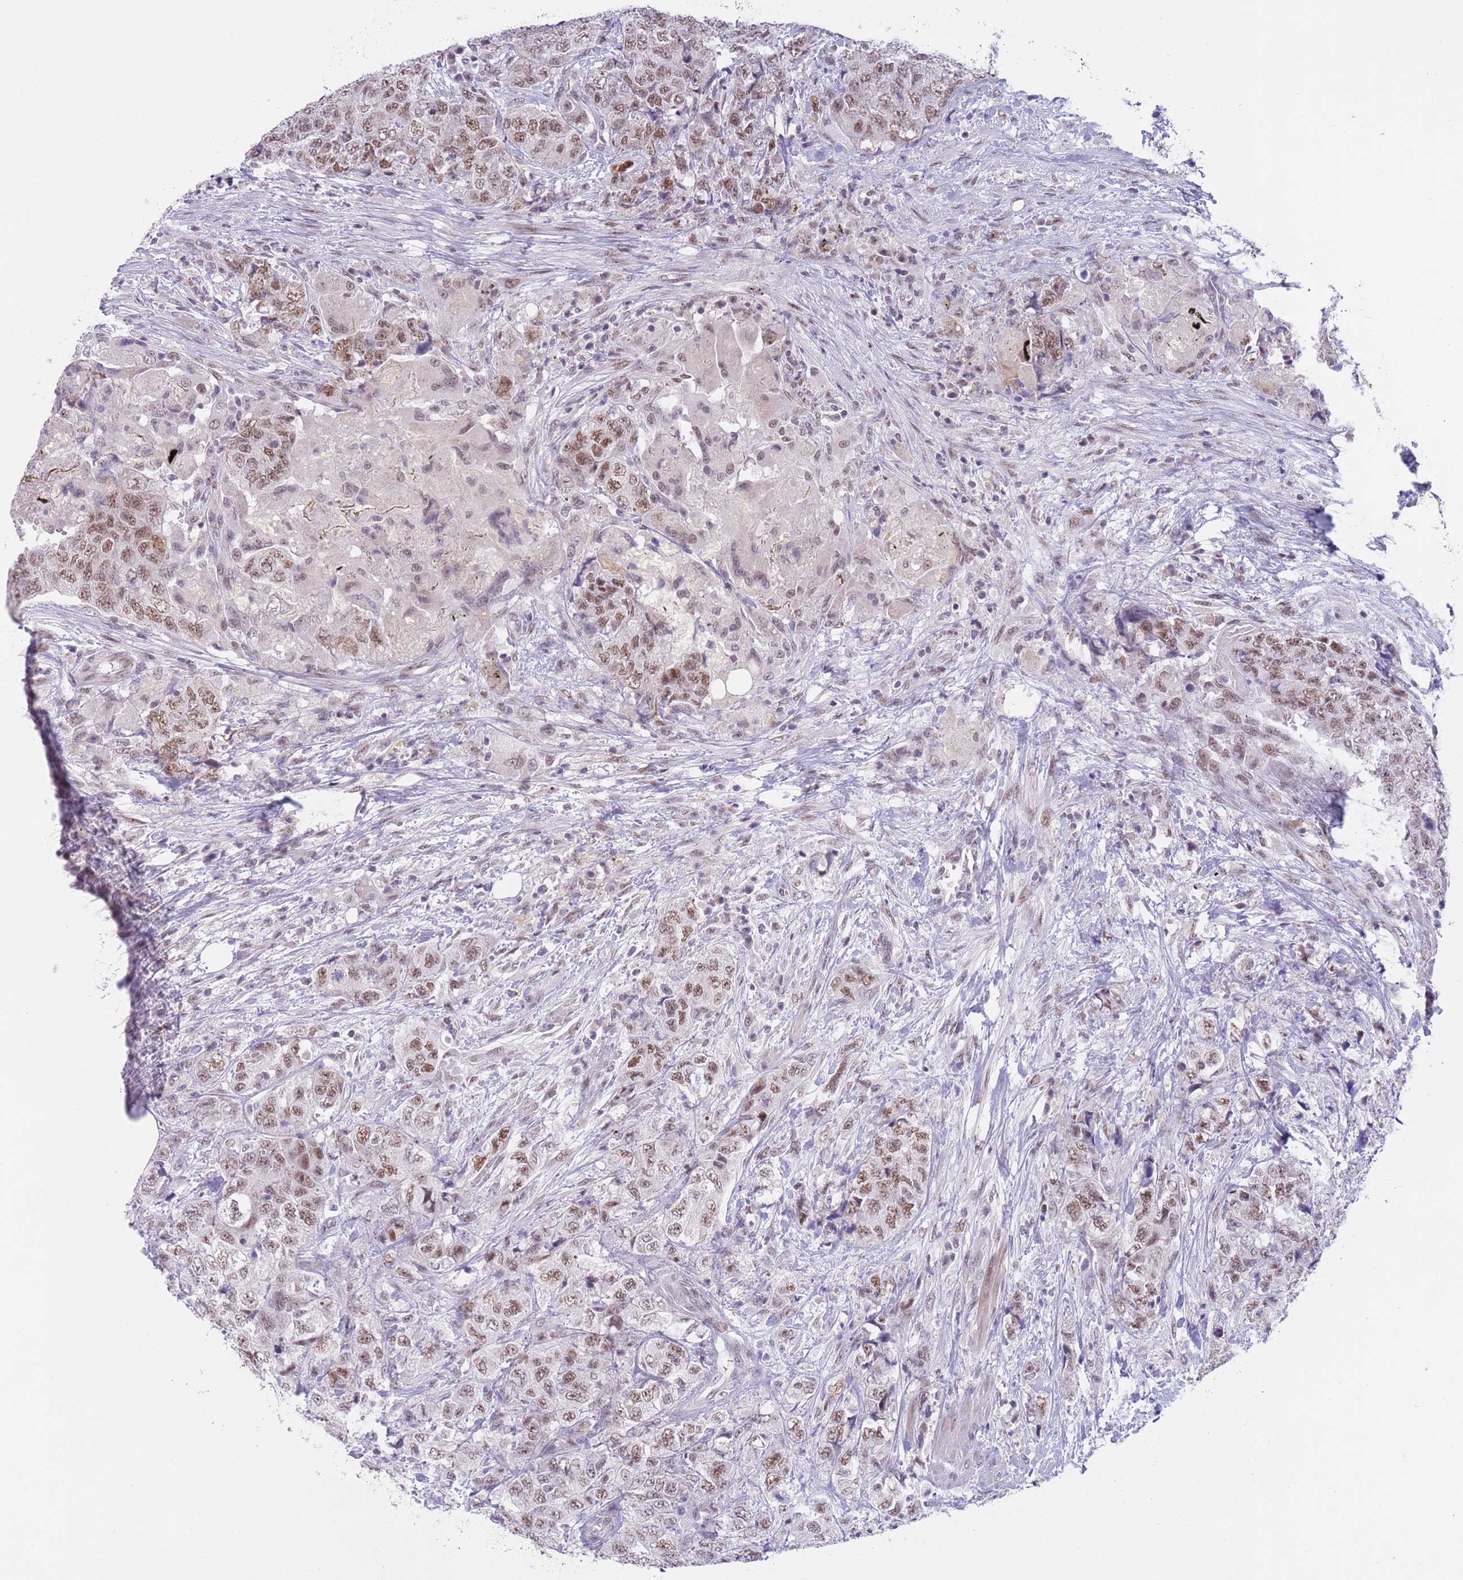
{"staining": {"intensity": "moderate", "quantity": ">75%", "location": "nuclear"}, "tissue": "urothelial cancer", "cell_type": "Tumor cells", "image_type": "cancer", "snomed": [{"axis": "morphology", "description": "Urothelial carcinoma, High grade"}, {"axis": "topography", "description": "Urinary bladder"}], "caption": "Immunohistochemical staining of human high-grade urothelial carcinoma displays medium levels of moderate nuclear expression in approximately >75% of tumor cells.", "gene": "RFX1", "patient": {"sex": "female", "age": 78}}